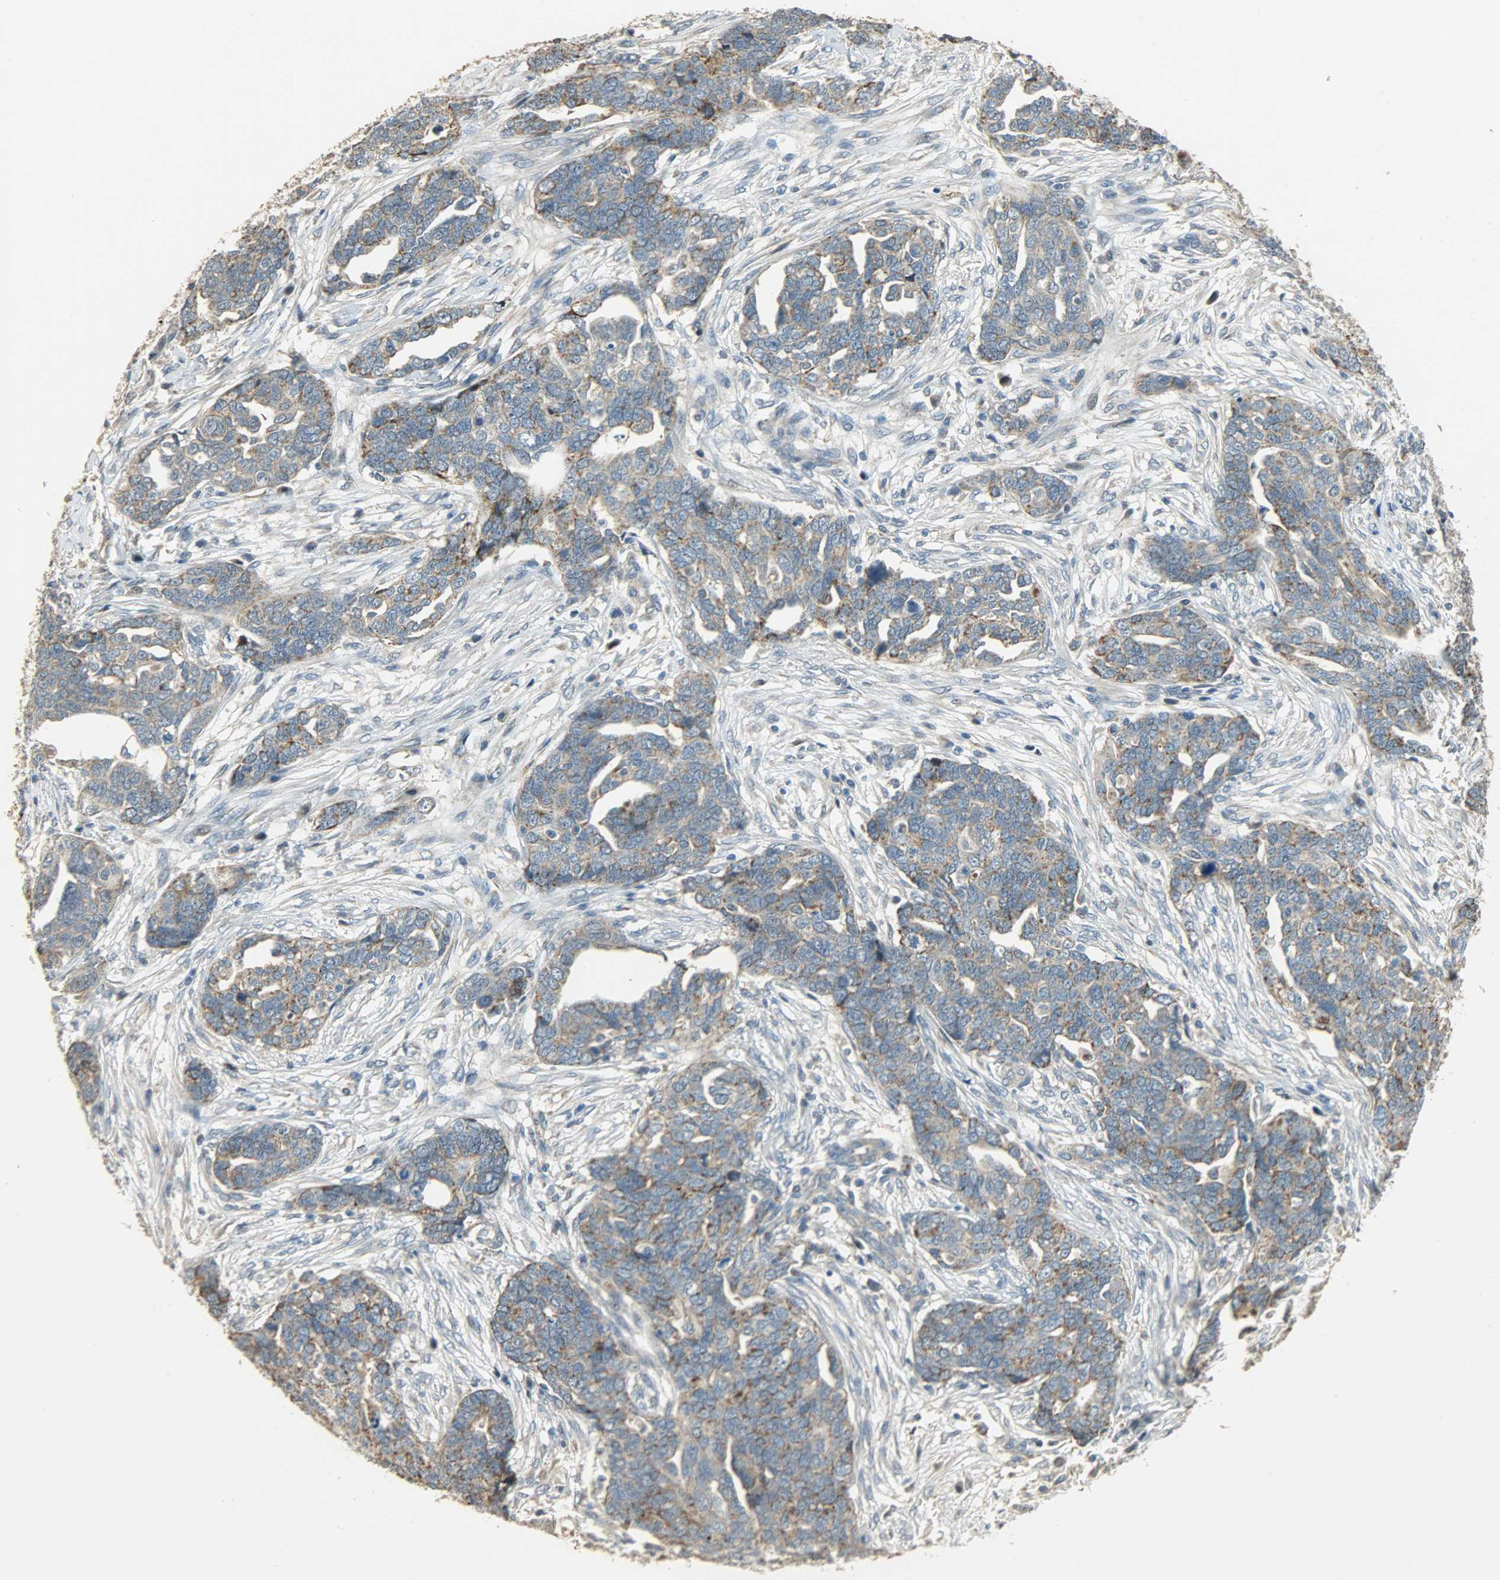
{"staining": {"intensity": "moderate", "quantity": ">75%", "location": "cytoplasmic/membranous"}, "tissue": "ovarian cancer", "cell_type": "Tumor cells", "image_type": "cancer", "snomed": [{"axis": "morphology", "description": "Normal tissue, NOS"}, {"axis": "morphology", "description": "Cystadenocarcinoma, serous, NOS"}, {"axis": "topography", "description": "Fallopian tube"}, {"axis": "topography", "description": "Ovary"}], "caption": "A medium amount of moderate cytoplasmic/membranous staining is identified in approximately >75% of tumor cells in ovarian serous cystadenocarcinoma tissue. (Brightfield microscopy of DAB IHC at high magnification).", "gene": "HDHD5", "patient": {"sex": "female", "age": 56}}